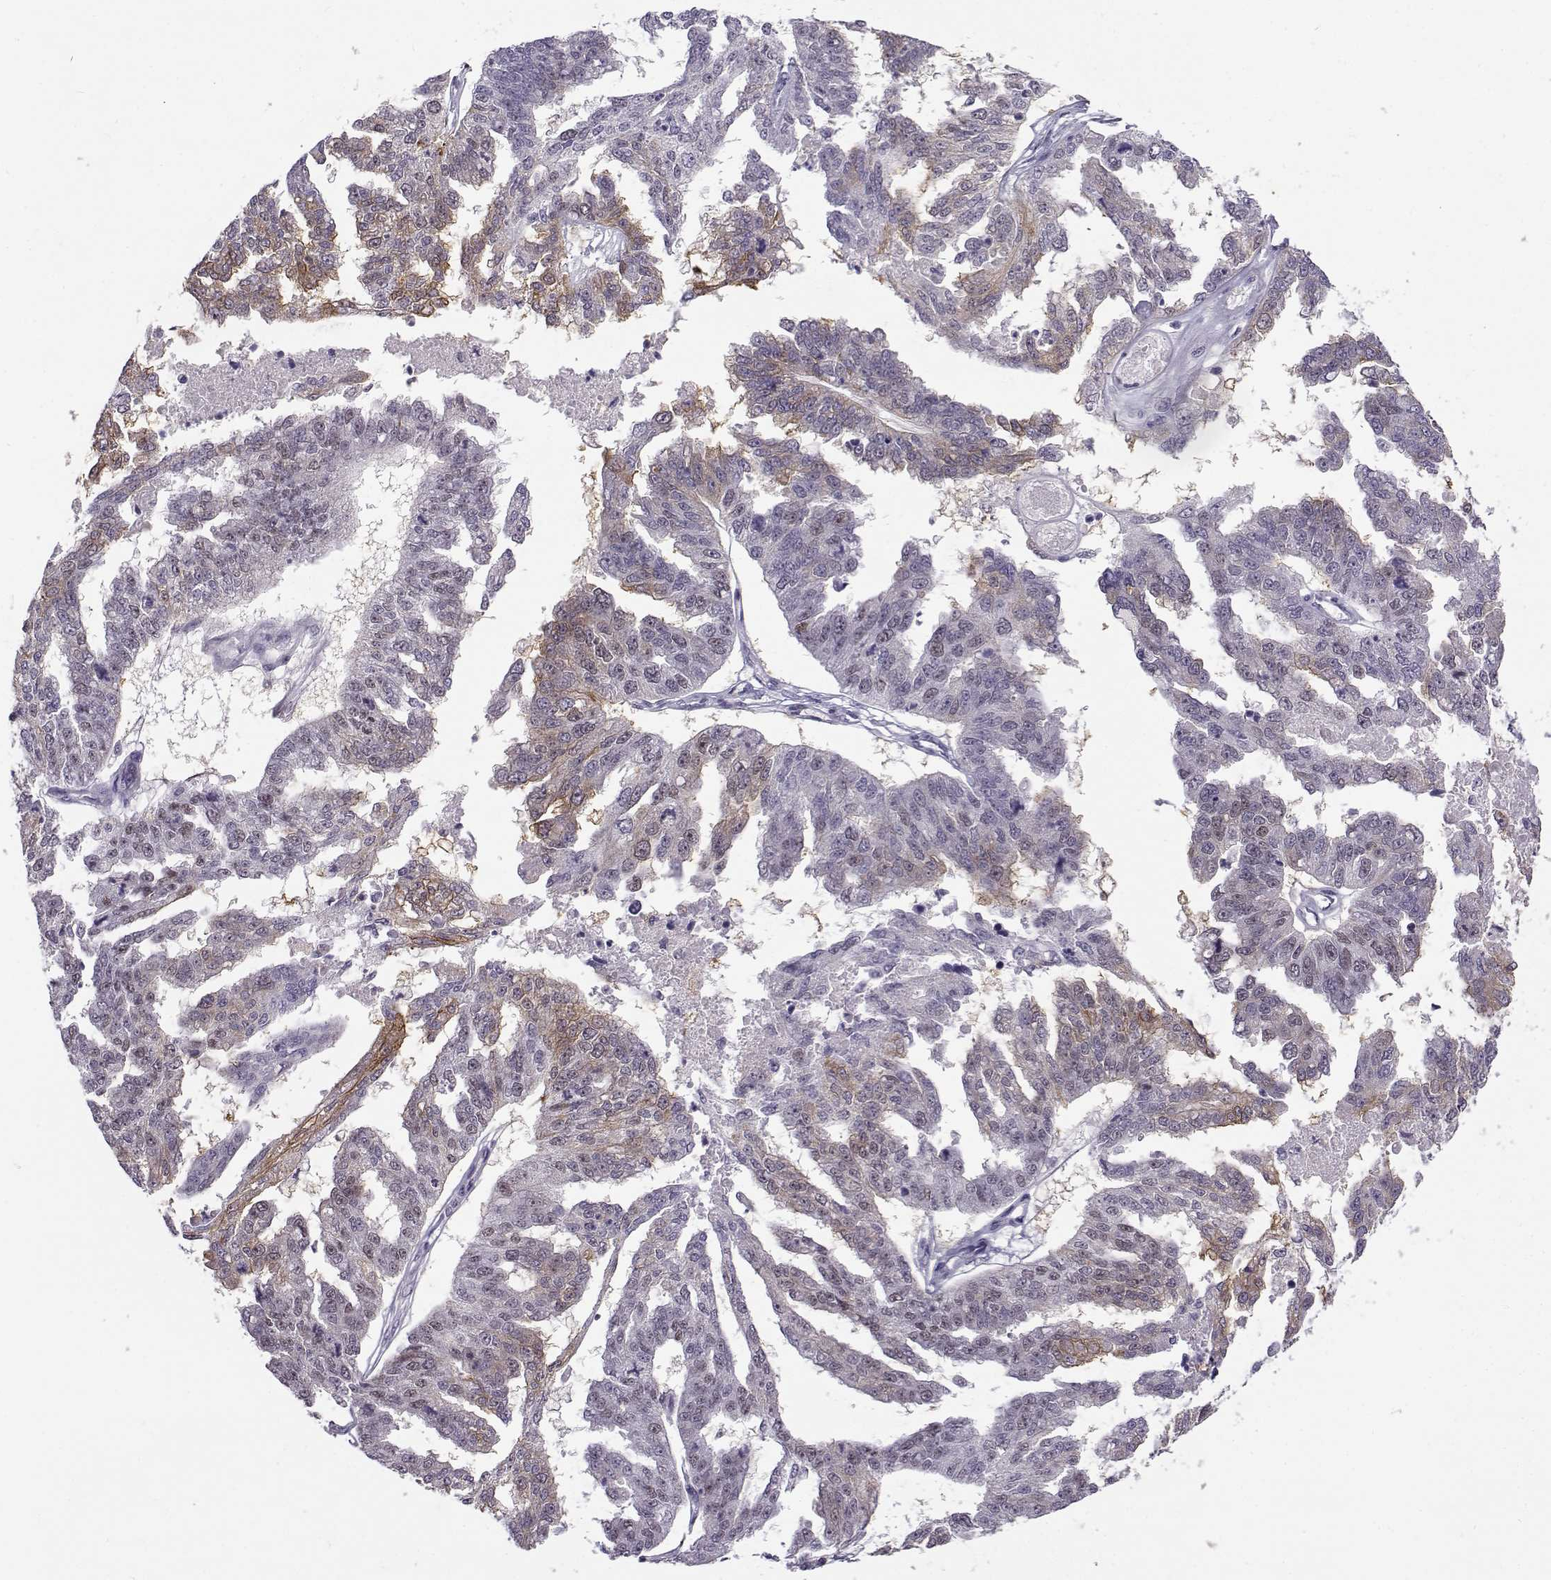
{"staining": {"intensity": "moderate", "quantity": "<25%", "location": "cytoplasmic/membranous"}, "tissue": "ovarian cancer", "cell_type": "Tumor cells", "image_type": "cancer", "snomed": [{"axis": "morphology", "description": "Cystadenocarcinoma, serous, NOS"}, {"axis": "topography", "description": "Ovary"}], "caption": "Moderate cytoplasmic/membranous protein positivity is identified in approximately <25% of tumor cells in ovarian serous cystadenocarcinoma.", "gene": "BACH1", "patient": {"sex": "female", "age": 58}}